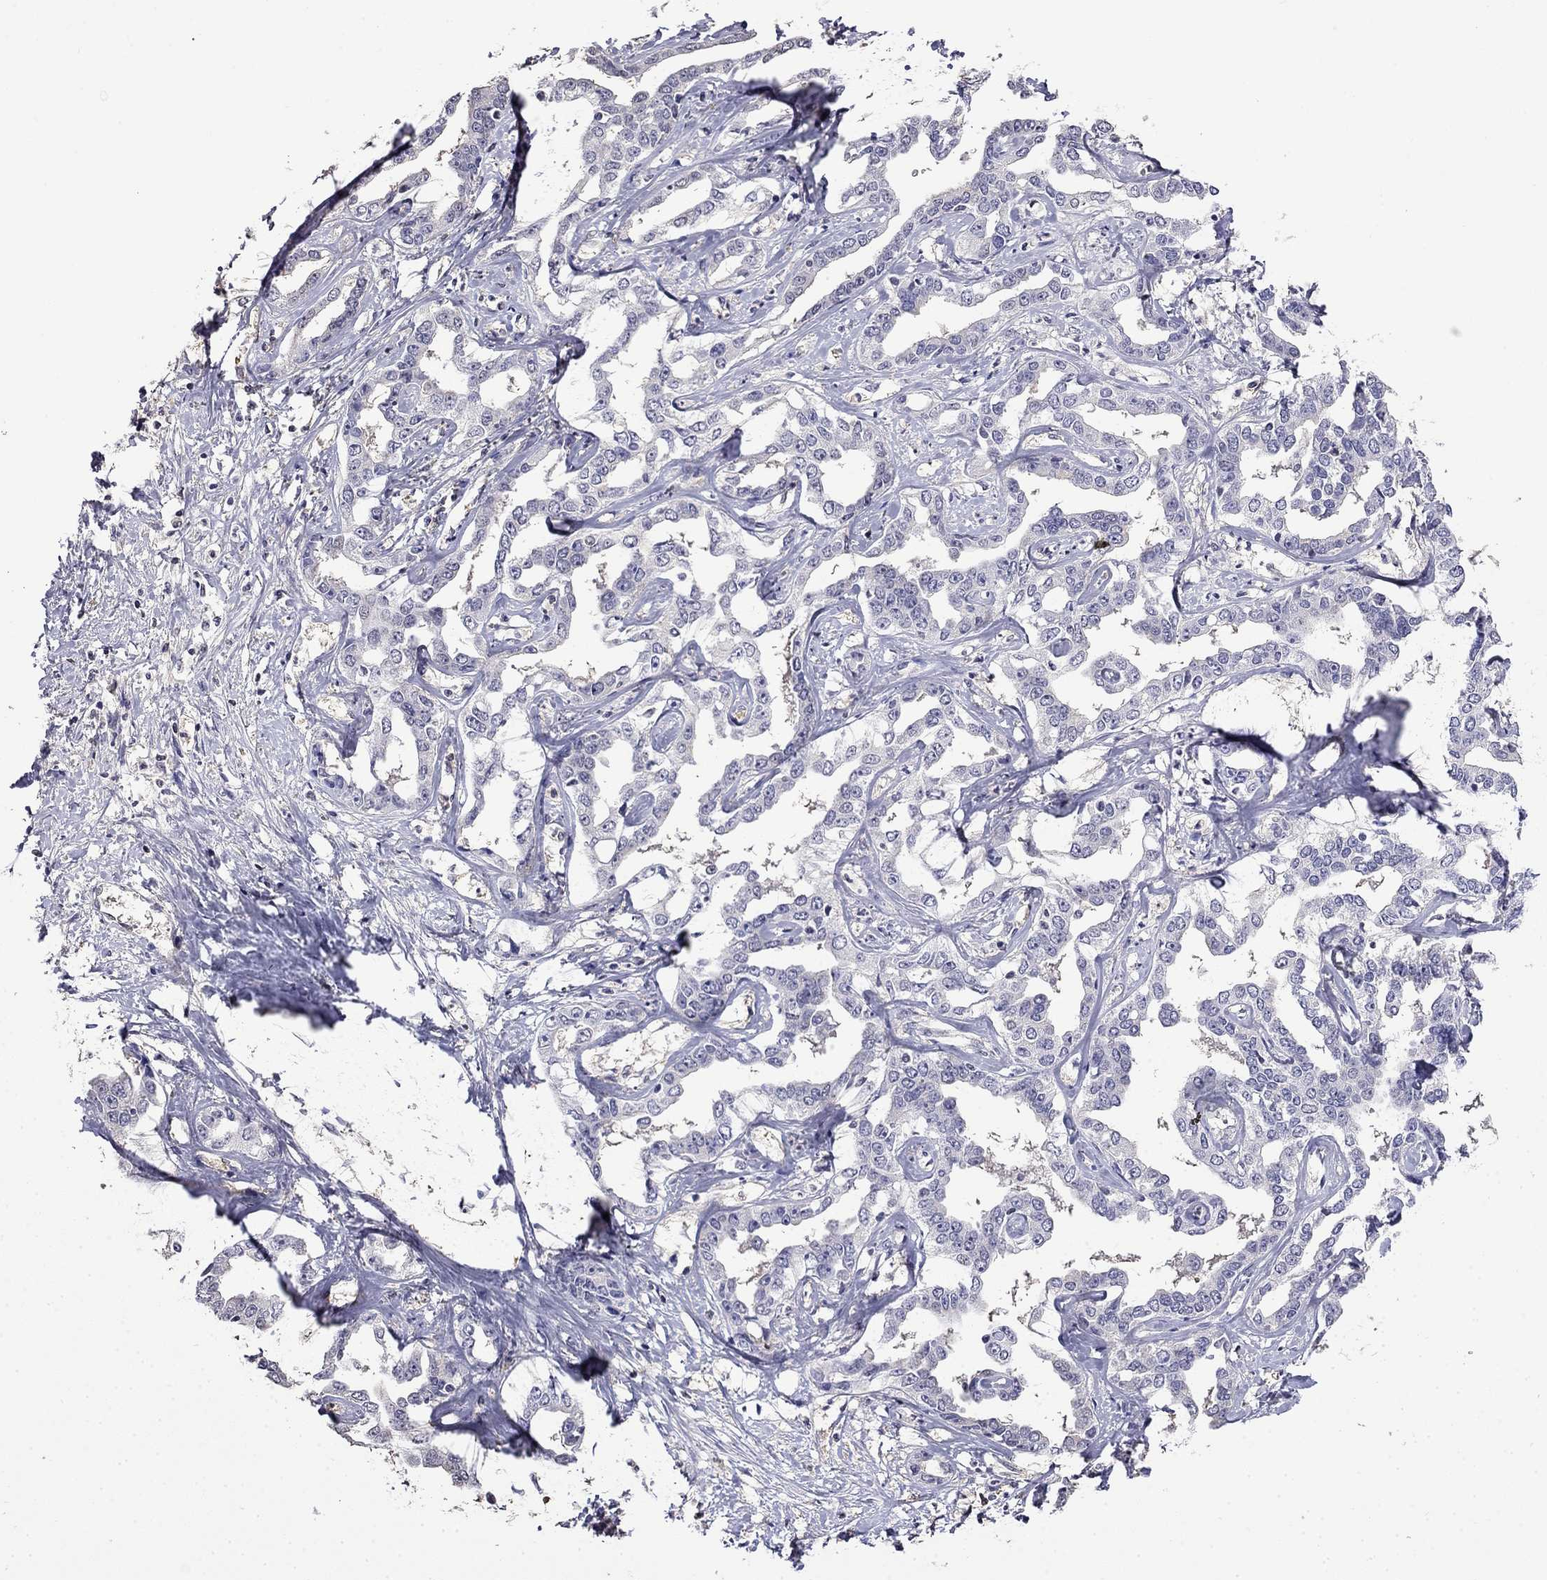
{"staining": {"intensity": "negative", "quantity": "none", "location": "none"}, "tissue": "liver cancer", "cell_type": "Tumor cells", "image_type": "cancer", "snomed": [{"axis": "morphology", "description": "Cholangiocarcinoma"}, {"axis": "topography", "description": "Liver"}], "caption": "Tumor cells show no significant staining in liver cholangiocarcinoma. The staining was performed using DAB (3,3'-diaminobenzidine) to visualize the protein expression in brown, while the nuclei were stained in blue with hematoxylin (Magnification: 20x).", "gene": "GUCA1B", "patient": {"sex": "male", "age": 59}}